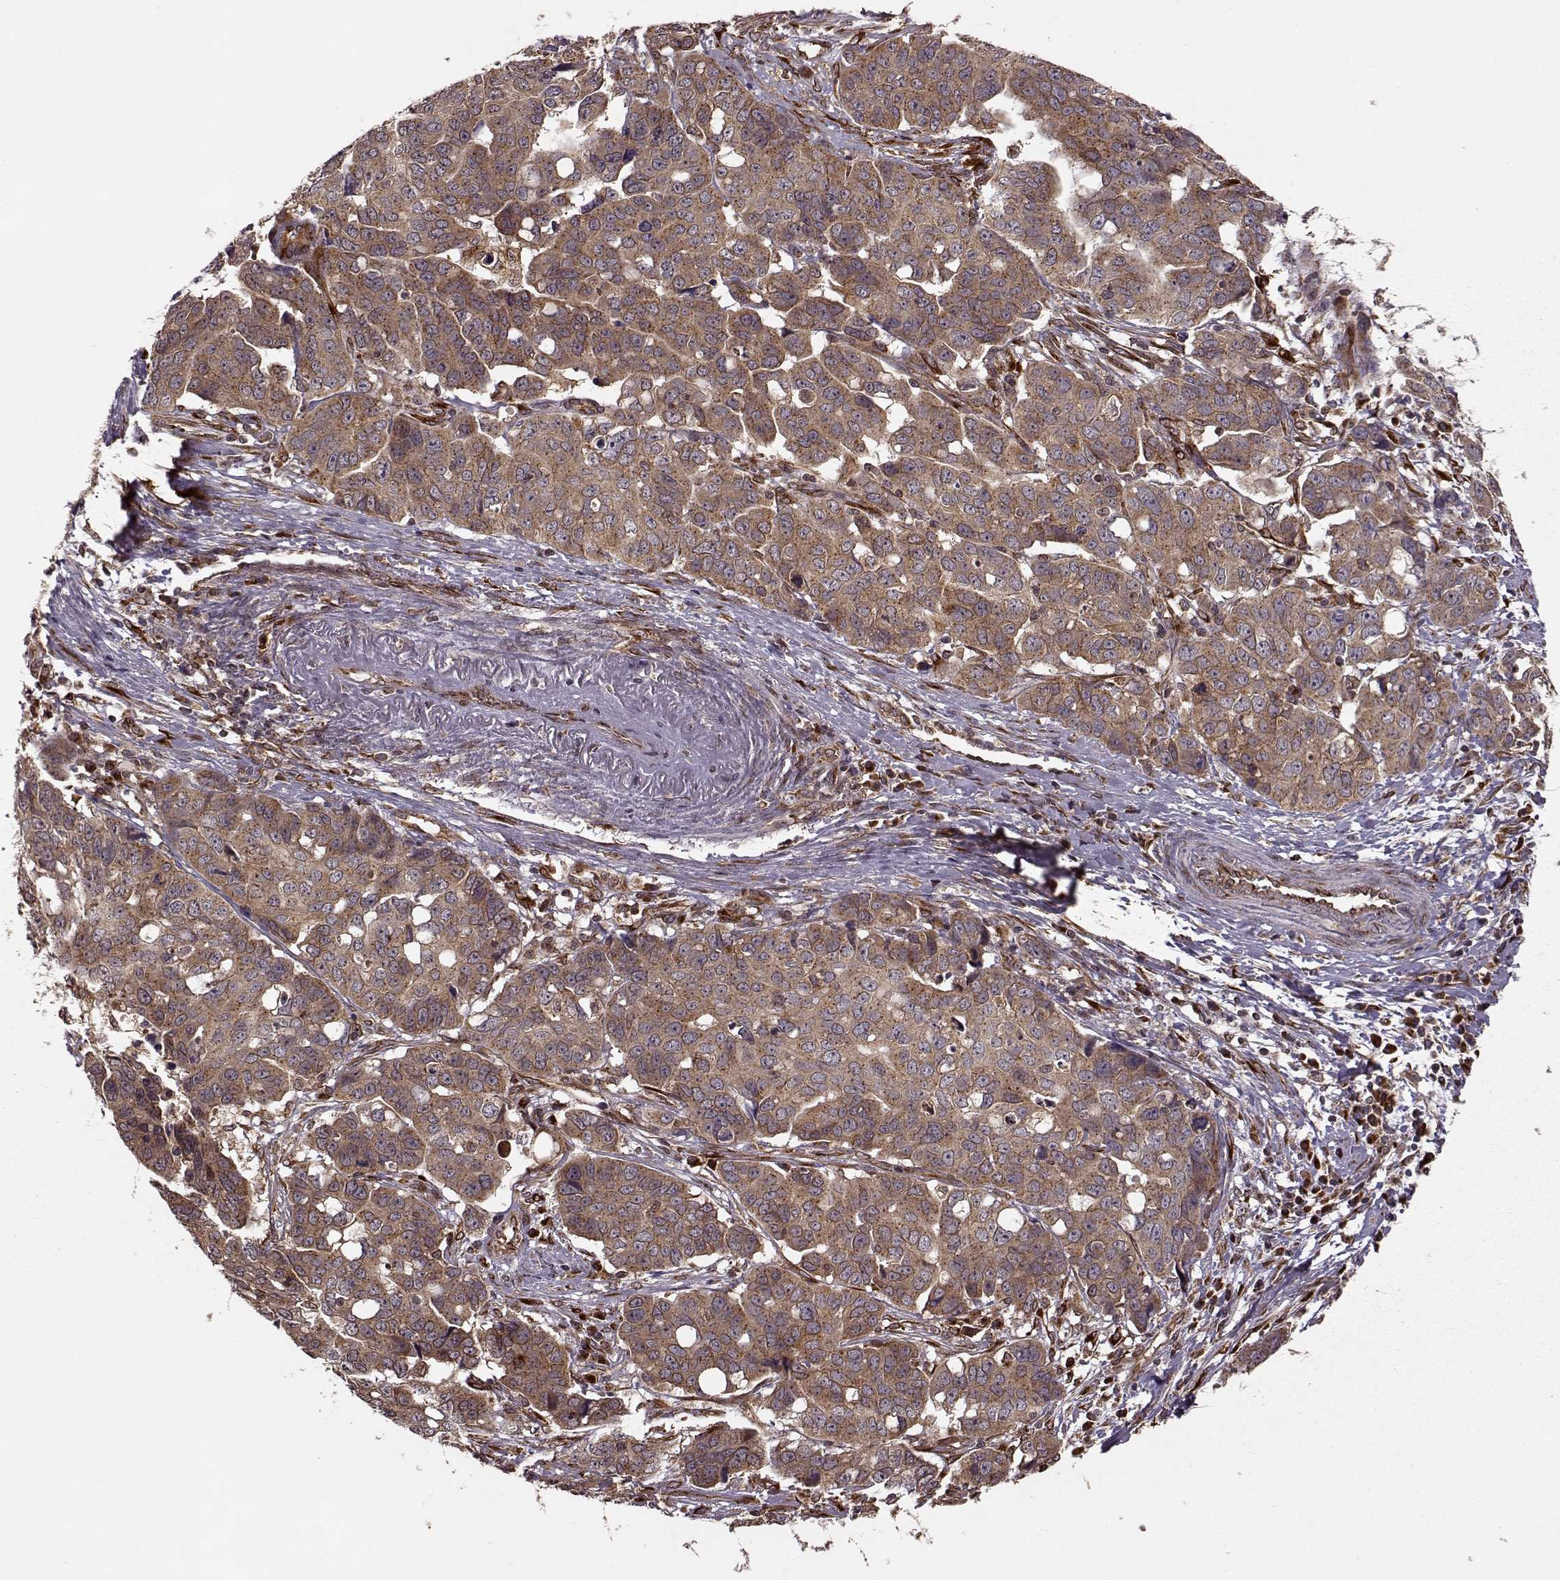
{"staining": {"intensity": "moderate", "quantity": ">75%", "location": "cytoplasmic/membranous"}, "tissue": "ovarian cancer", "cell_type": "Tumor cells", "image_type": "cancer", "snomed": [{"axis": "morphology", "description": "Carcinoma, endometroid"}, {"axis": "topography", "description": "Ovary"}], "caption": "Tumor cells display moderate cytoplasmic/membranous staining in about >75% of cells in endometroid carcinoma (ovarian). The protein is shown in brown color, while the nuclei are stained blue.", "gene": "YIPF5", "patient": {"sex": "female", "age": 78}}